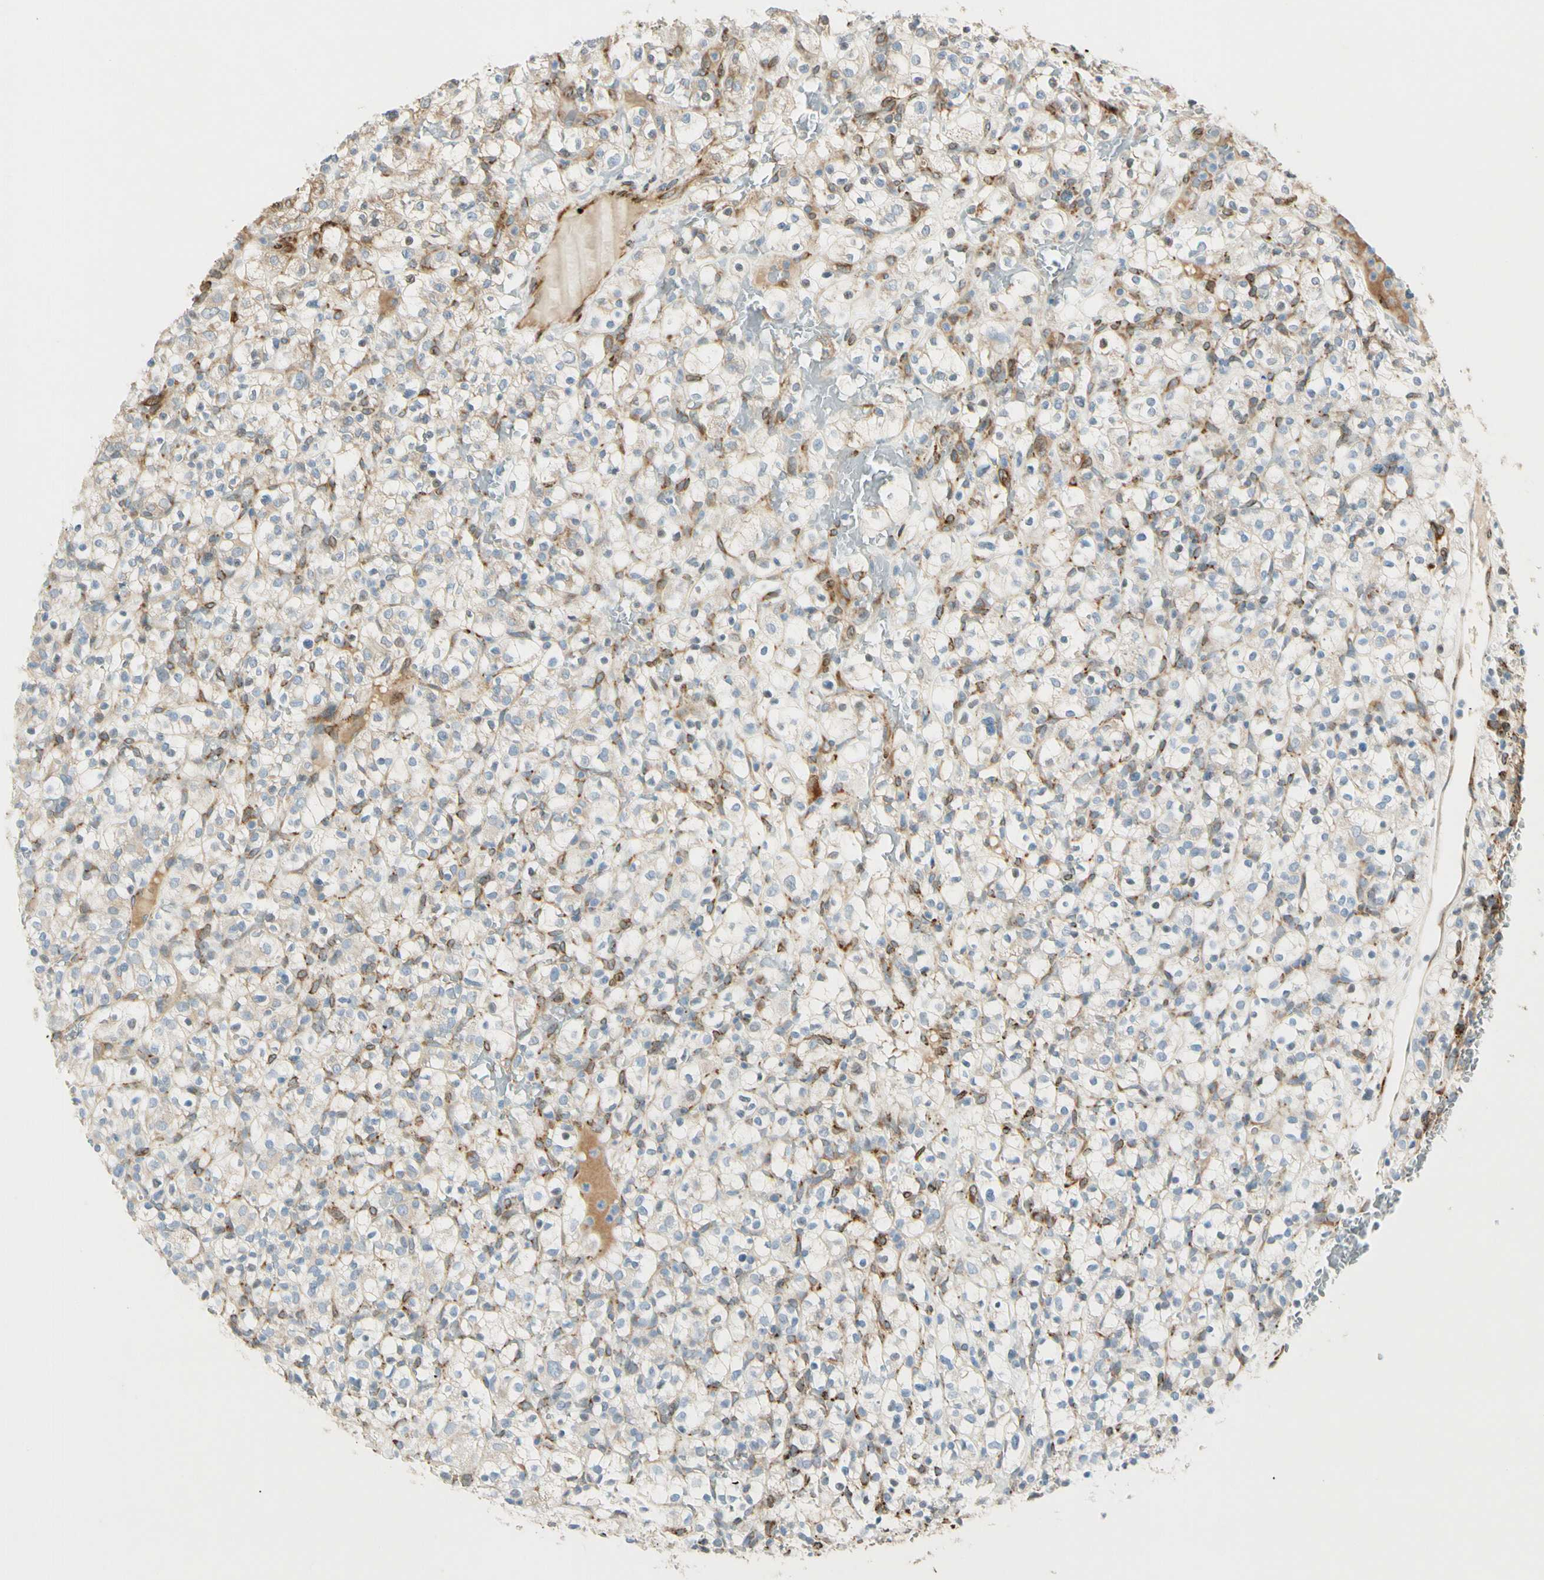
{"staining": {"intensity": "moderate", "quantity": "25%-75%", "location": "cytoplasmic/membranous"}, "tissue": "renal cancer", "cell_type": "Tumor cells", "image_type": "cancer", "snomed": [{"axis": "morphology", "description": "Normal tissue, NOS"}, {"axis": "morphology", "description": "Adenocarcinoma, NOS"}, {"axis": "topography", "description": "Kidney"}], "caption": "Moderate cytoplasmic/membranous positivity is appreciated in approximately 25%-75% of tumor cells in renal adenocarcinoma. (DAB (3,3'-diaminobenzidine) IHC, brown staining for protein, blue staining for nuclei).", "gene": "FKBP7", "patient": {"sex": "female", "age": 72}}